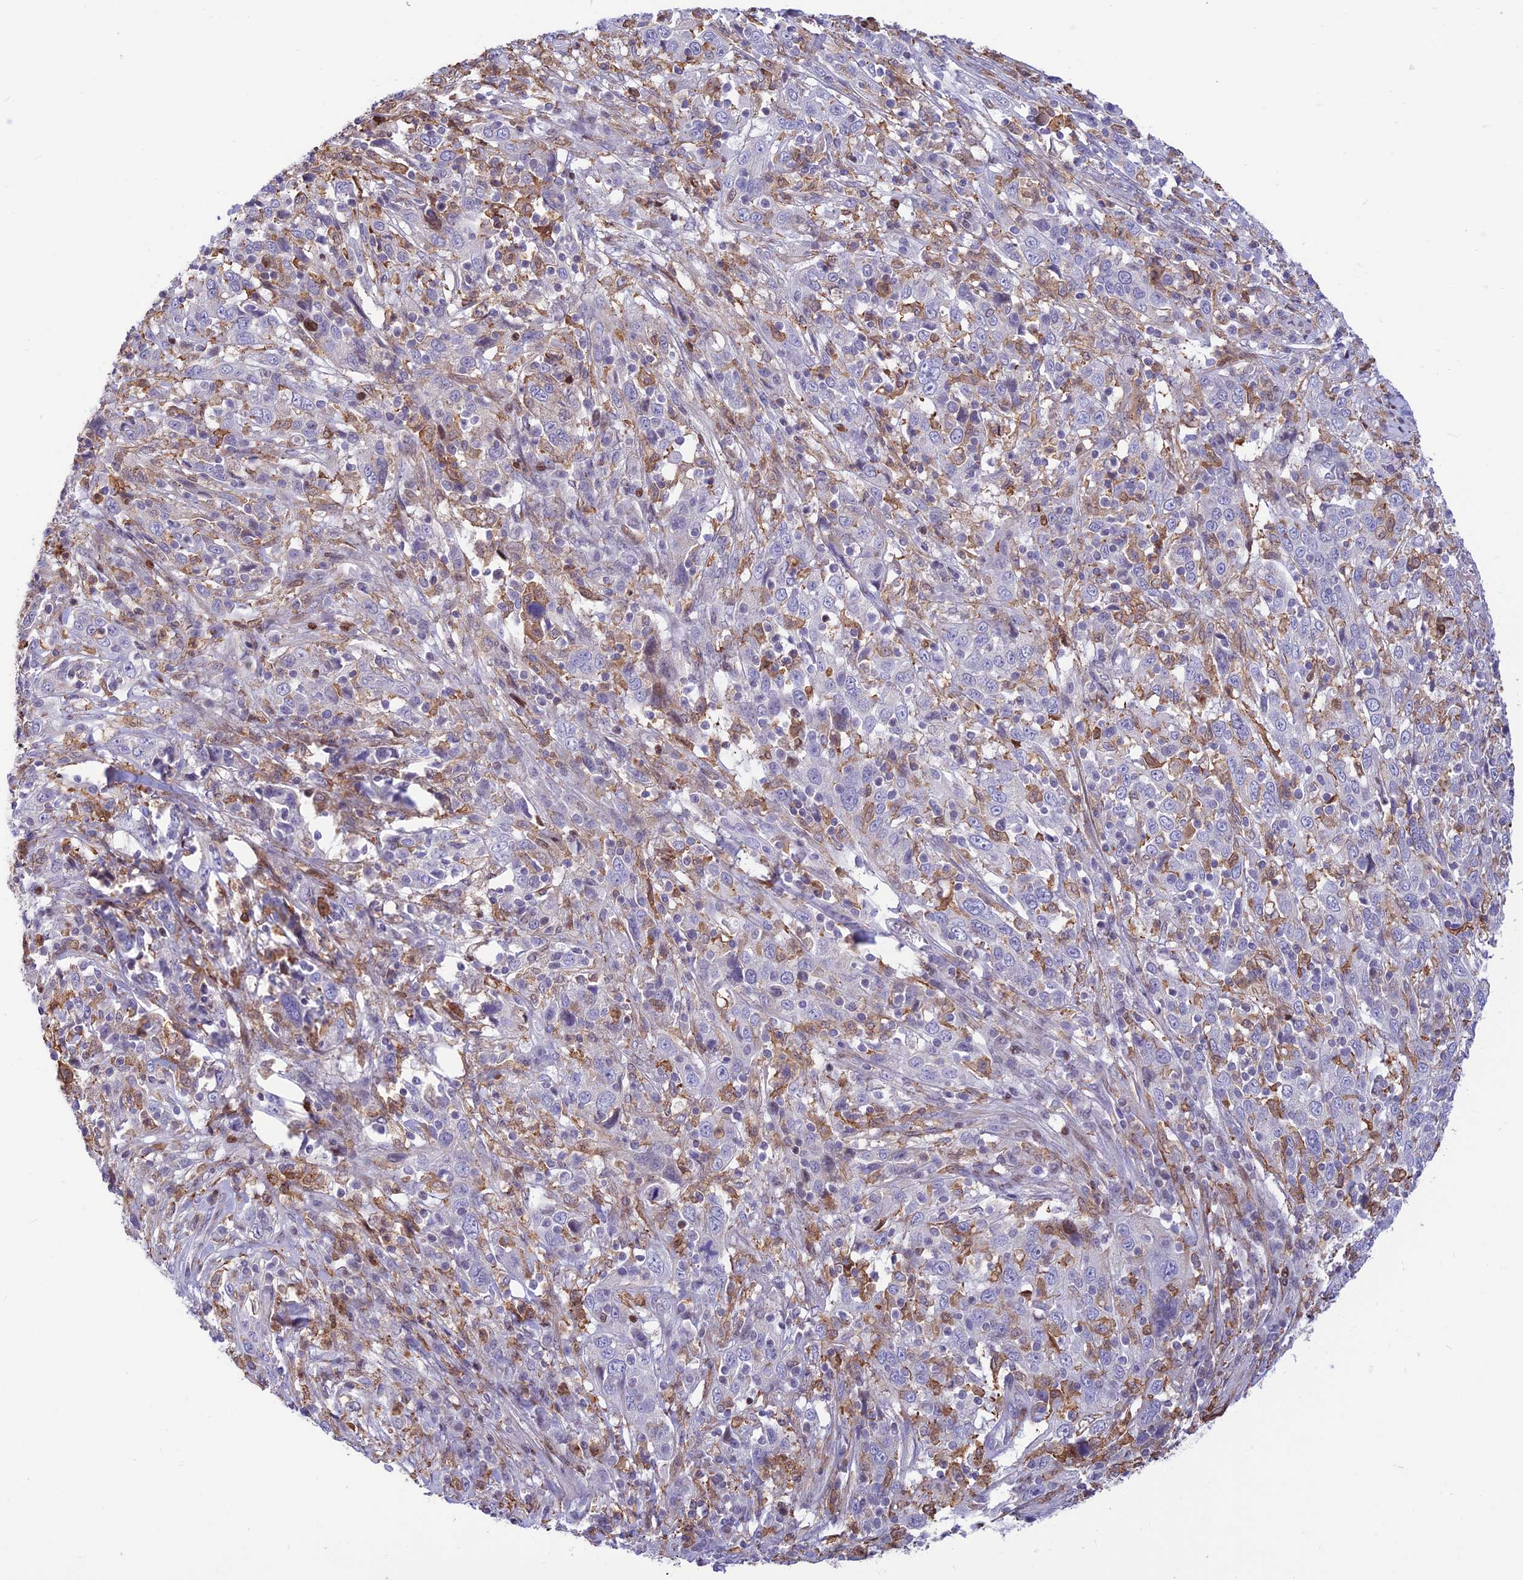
{"staining": {"intensity": "negative", "quantity": "none", "location": "none"}, "tissue": "cervical cancer", "cell_type": "Tumor cells", "image_type": "cancer", "snomed": [{"axis": "morphology", "description": "Squamous cell carcinoma, NOS"}, {"axis": "topography", "description": "Cervix"}], "caption": "IHC photomicrograph of neoplastic tissue: human cervical cancer (squamous cell carcinoma) stained with DAB reveals no significant protein expression in tumor cells.", "gene": "FAM186B", "patient": {"sex": "female", "age": 46}}